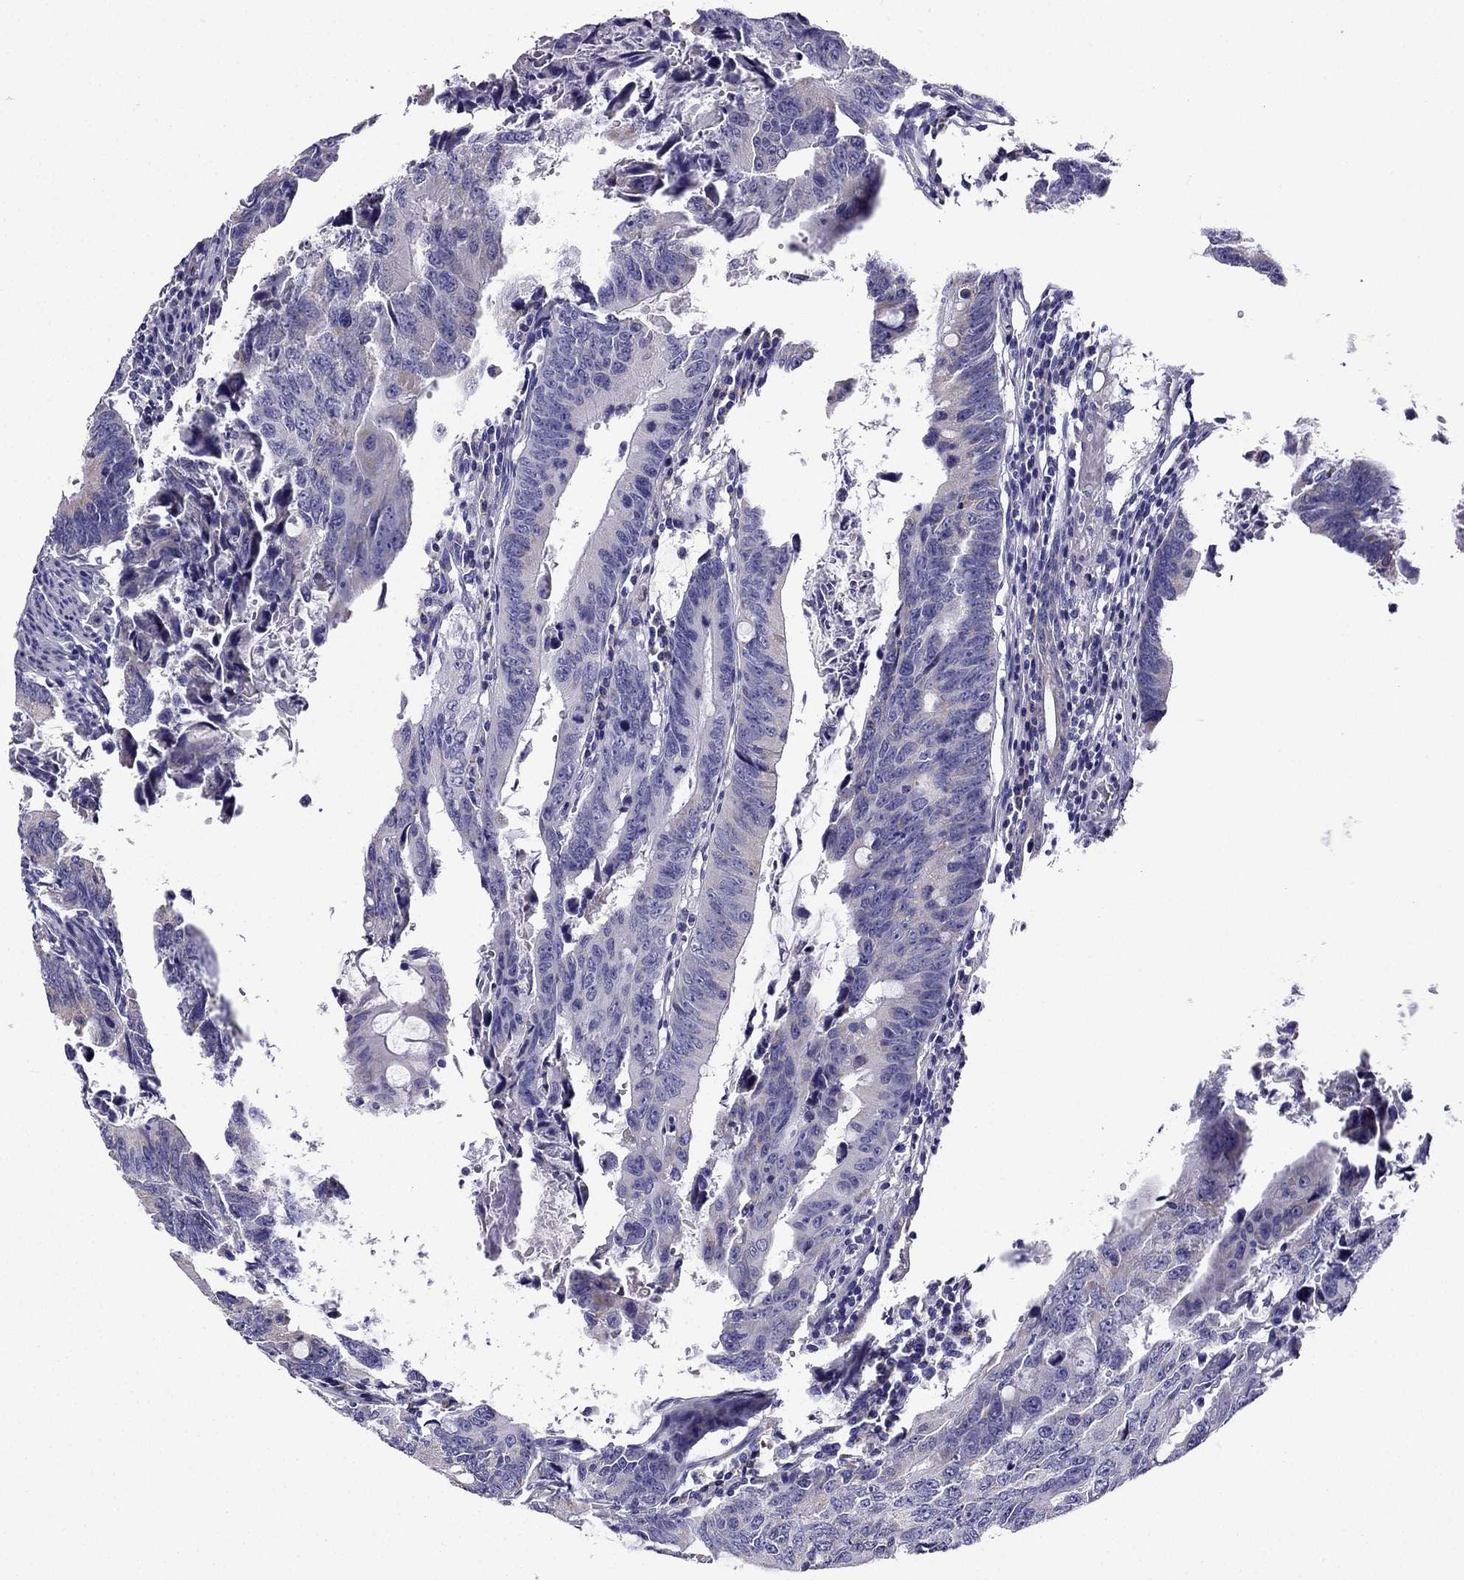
{"staining": {"intensity": "weak", "quantity": "<25%", "location": "cytoplasmic/membranous"}, "tissue": "colorectal cancer", "cell_type": "Tumor cells", "image_type": "cancer", "snomed": [{"axis": "morphology", "description": "Adenocarcinoma, NOS"}, {"axis": "topography", "description": "Colon"}], "caption": "Protein analysis of adenocarcinoma (colorectal) shows no significant staining in tumor cells. (Stains: DAB immunohistochemistry (IHC) with hematoxylin counter stain, Microscopy: brightfield microscopy at high magnification).", "gene": "KIF5A", "patient": {"sex": "female", "age": 87}}